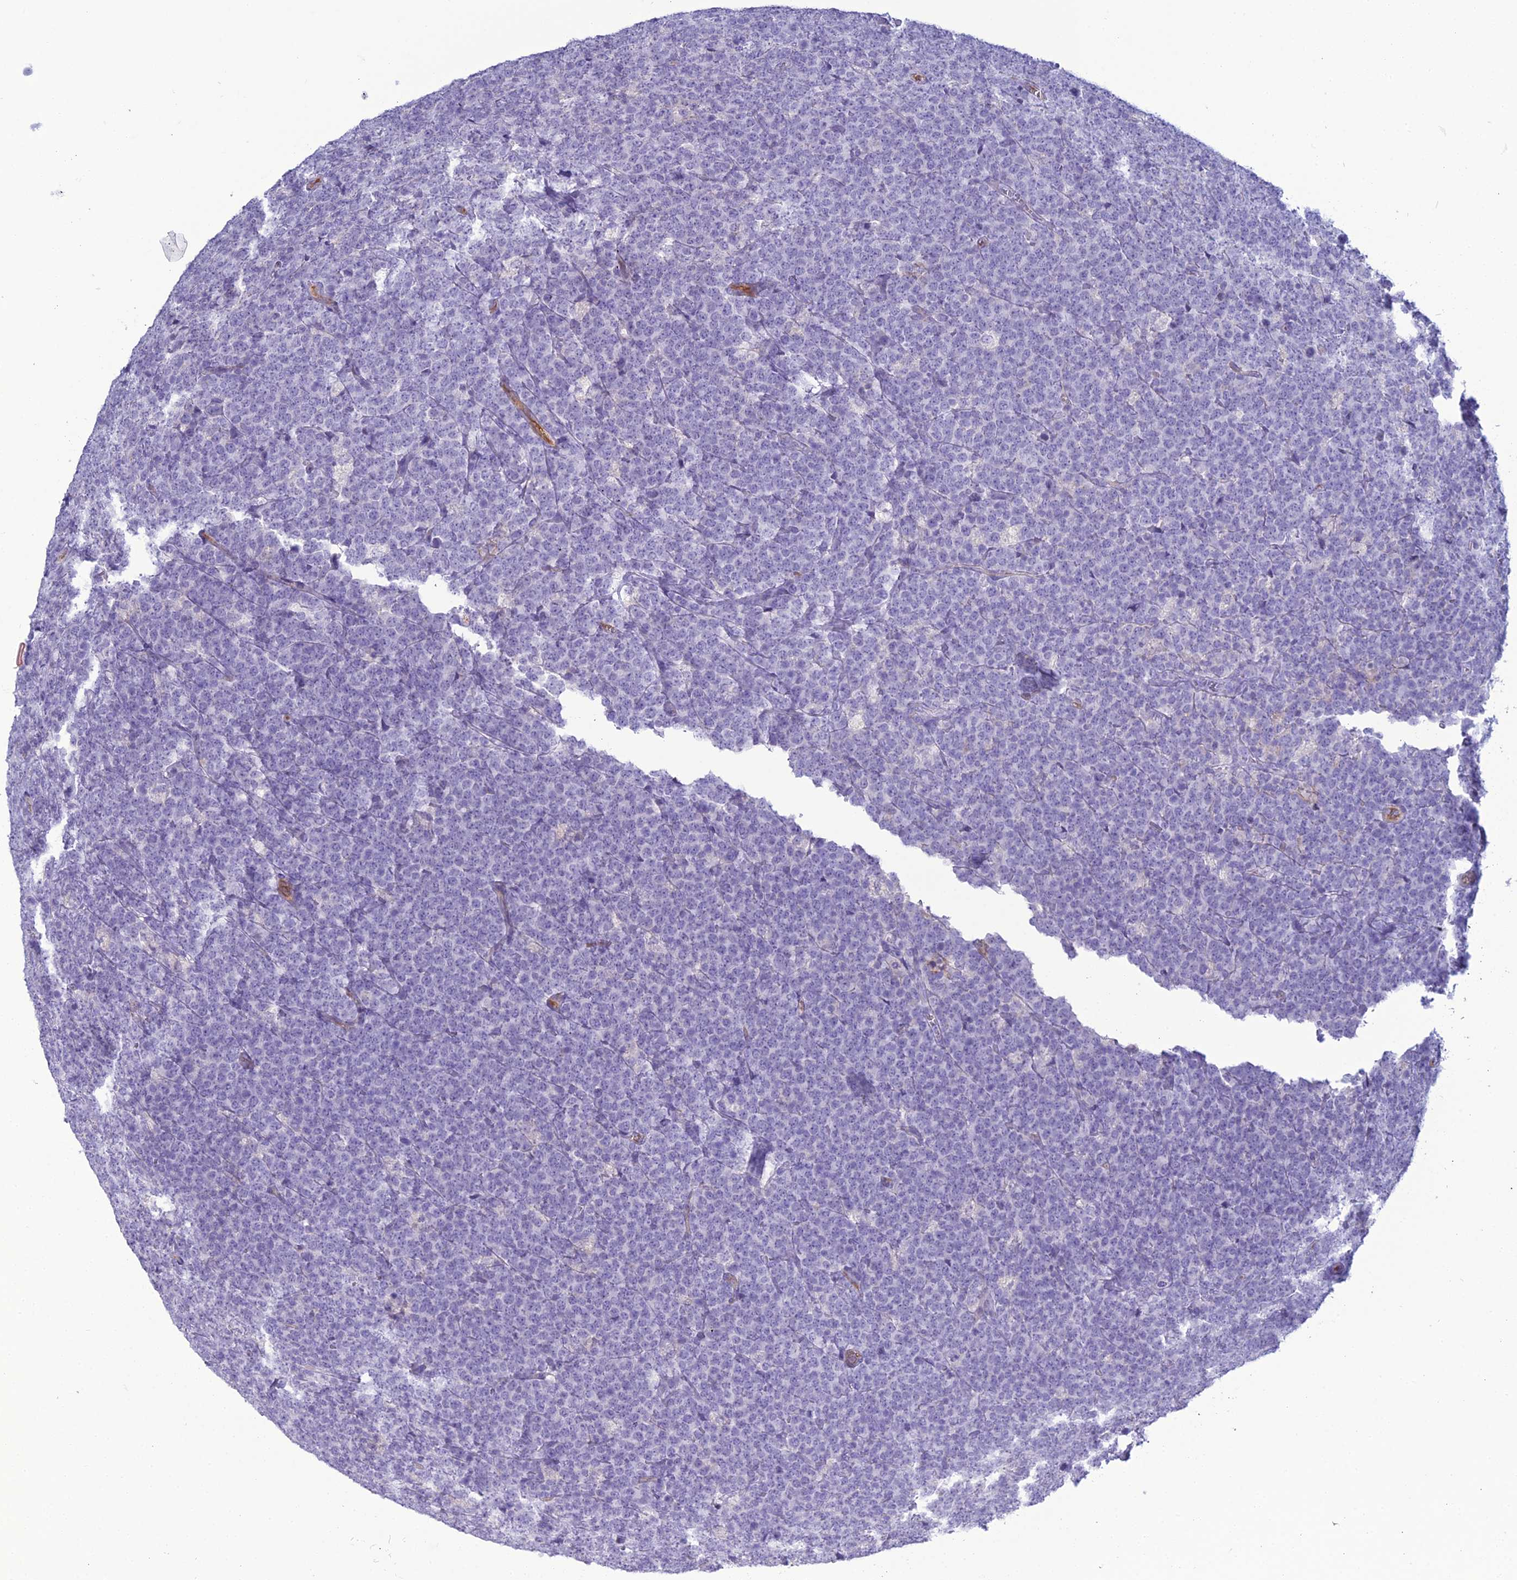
{"staining": {"intensity": "negative", "quantity": "none", "location": "none"}, "tissue": "lymphoma", "cell_type": "Tumor cells", "image_type": "cancer", "snomed": [{"axis": "morphology", "description": "Malignant lymphoma, non-Hodgkin's type, High grade"}, {"axis": "topography", "description": "Small intestine"}], "caption": "This is a histopathology image of immunohistochemistry (IHC) staining of malignant lymphoma, non-Hodgkin's type (high-grade), which shows no expression in tumor cells.", "gene": "ACE", "patient": {"sex": "male", "age": 8}}